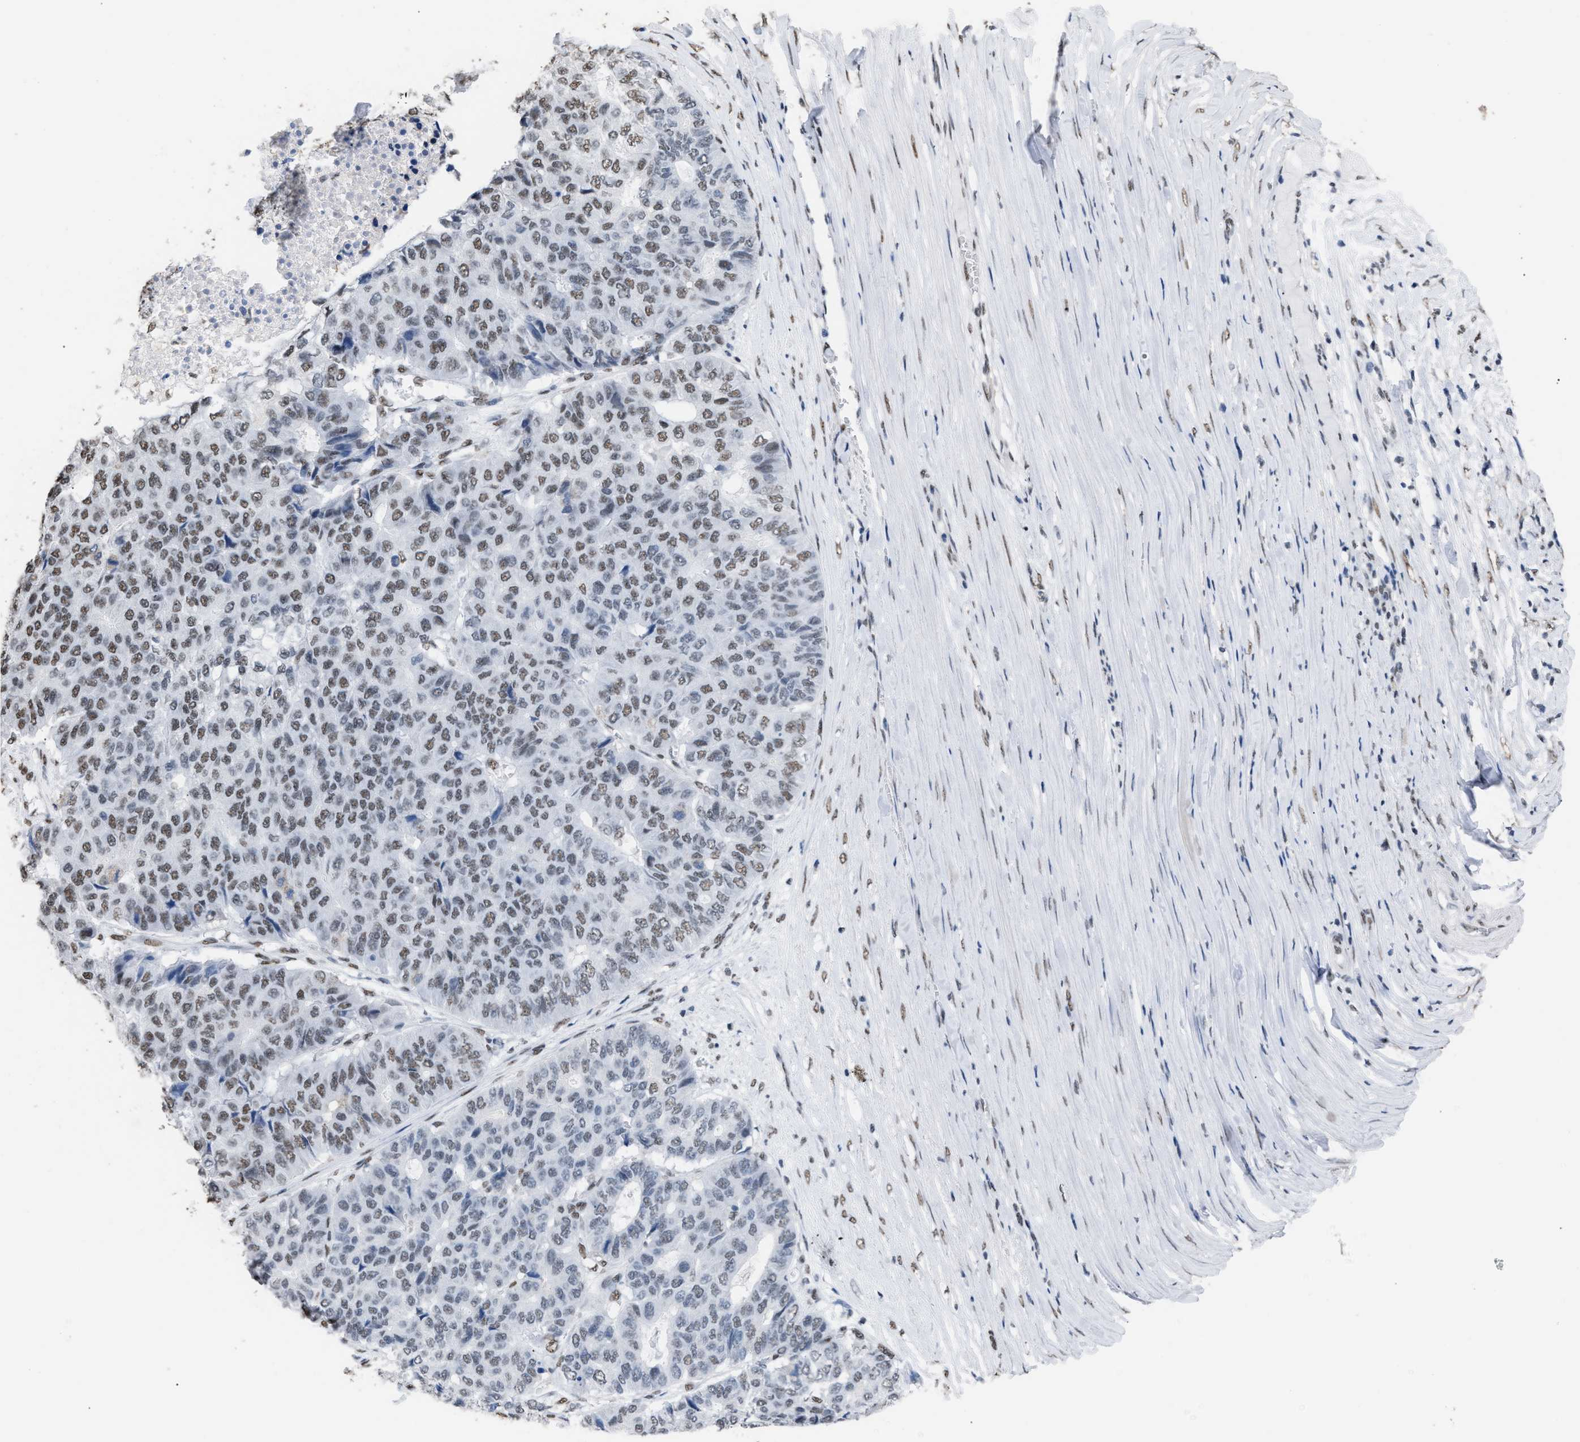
{"staining": {"intensity": "weak", "quantity": ">75%", "location": "nuclear"}, "tissue": "pancreatic cancer", "cell_type": "Tumor cells", "image_type": "cancer", "snomed": [{"axis": "morphology", "description": "Adenocarcinoma, NOS"}, {"axis": "topography", "description": "Pancreas"}], "caption": "Brown immunohistochemical staining in pancreatic cancer (adenocarcinoma) displays weak nuclear positivity in approximately >75% of tumor cells. The staining was performed using DAB to visualize the protein expression in brown, while the nuclei were stained in blue with hematoxylin (Magnification: 20x).", "gene": "CCAR2", "patient": {"sex": "male", "age": 50}}